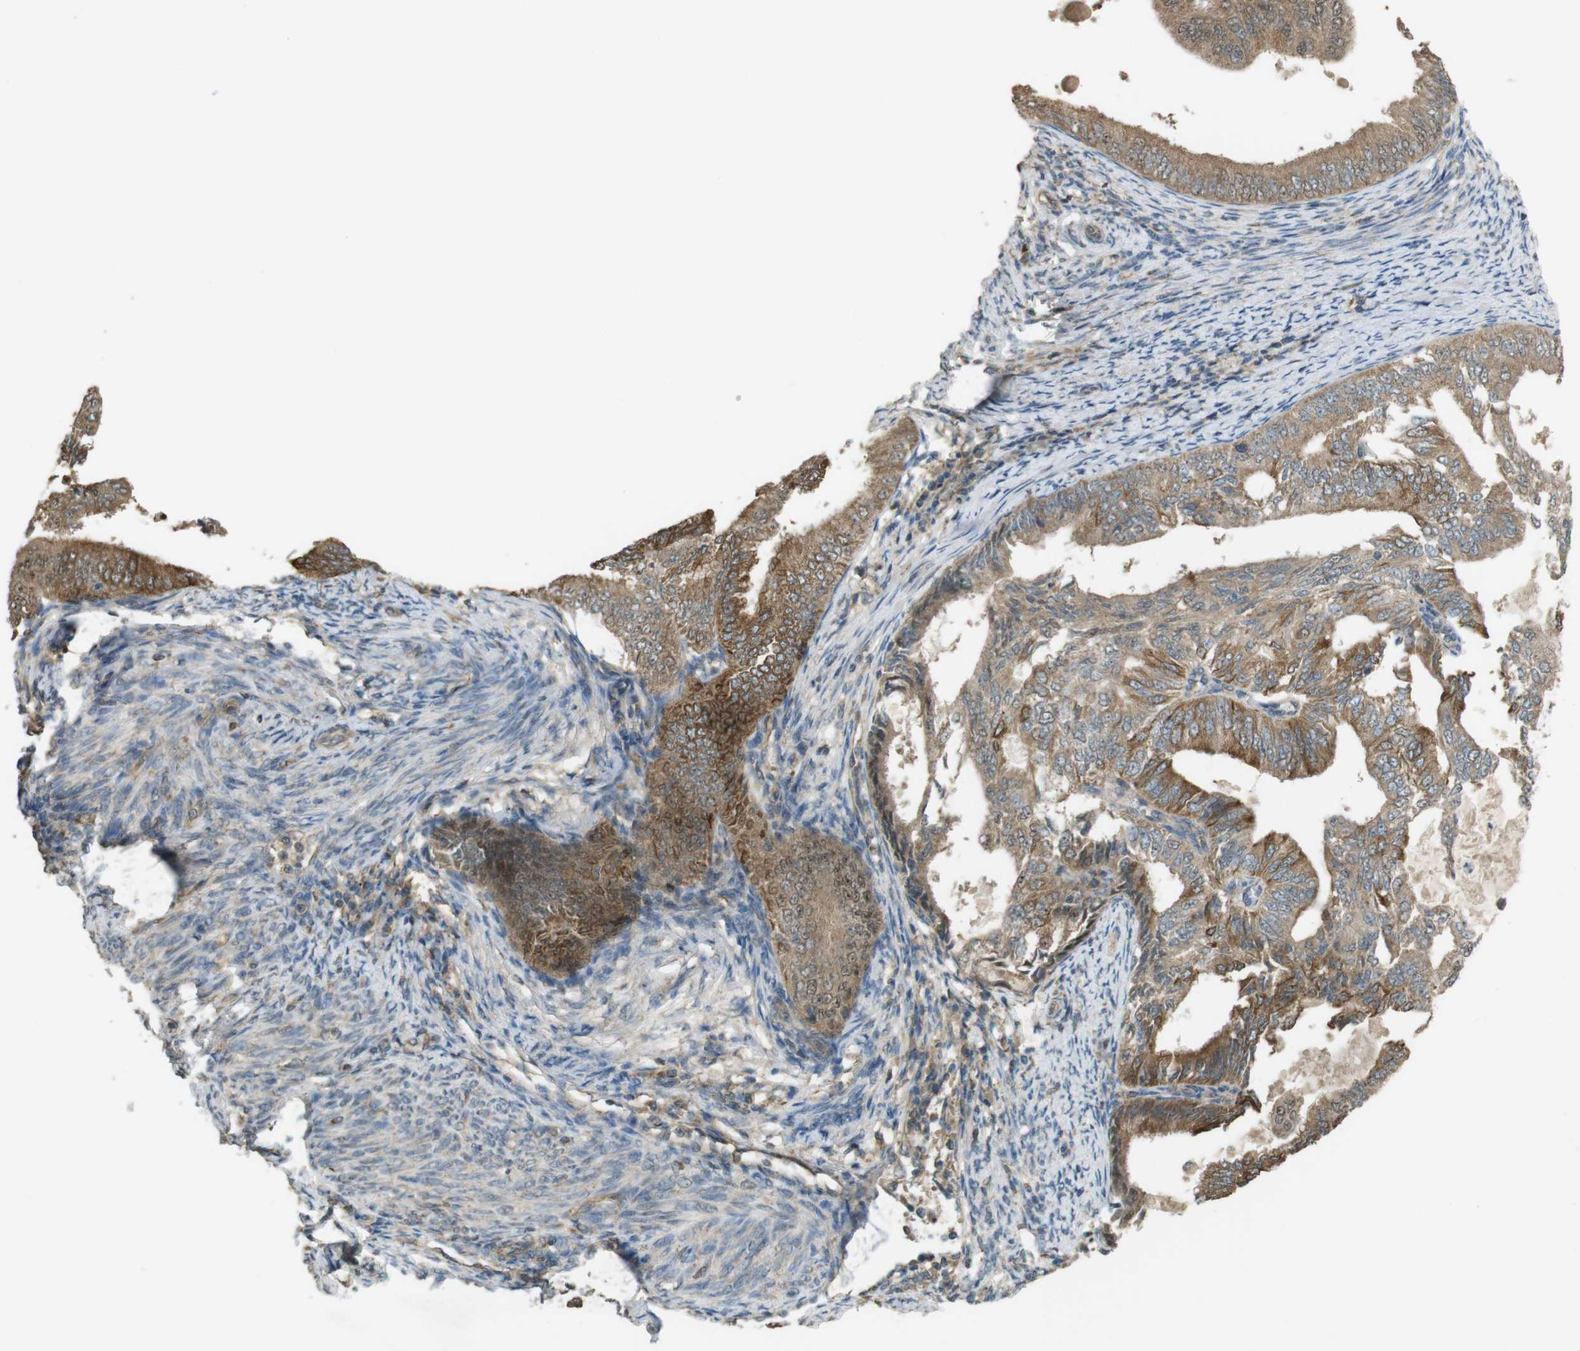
{"staining": {"intensity": "moderate", "quantity": ">75%", "location": "cytoplasmic/membranous"}, "tissue": "endometrial cancer", "cell_type": "Tumor cells", "image_type": "cancer", "snomed": [{"axis": "morphology", "description": "Adenocarcinoma, NOS"}, {"axis": "topography", "description": "Endometrium"}], "caption": "Endometrial adenocarcinoma tissue demonstrates moderate cytoplasmic/membranous expression in approximately >75% of tumor cells, visualized by immunohistochemistry. (DAB IHC with brightfield microscopy, high magnification).", "gene": "ZDHHC20", "patient": {"sex": "female", "age": 58}}